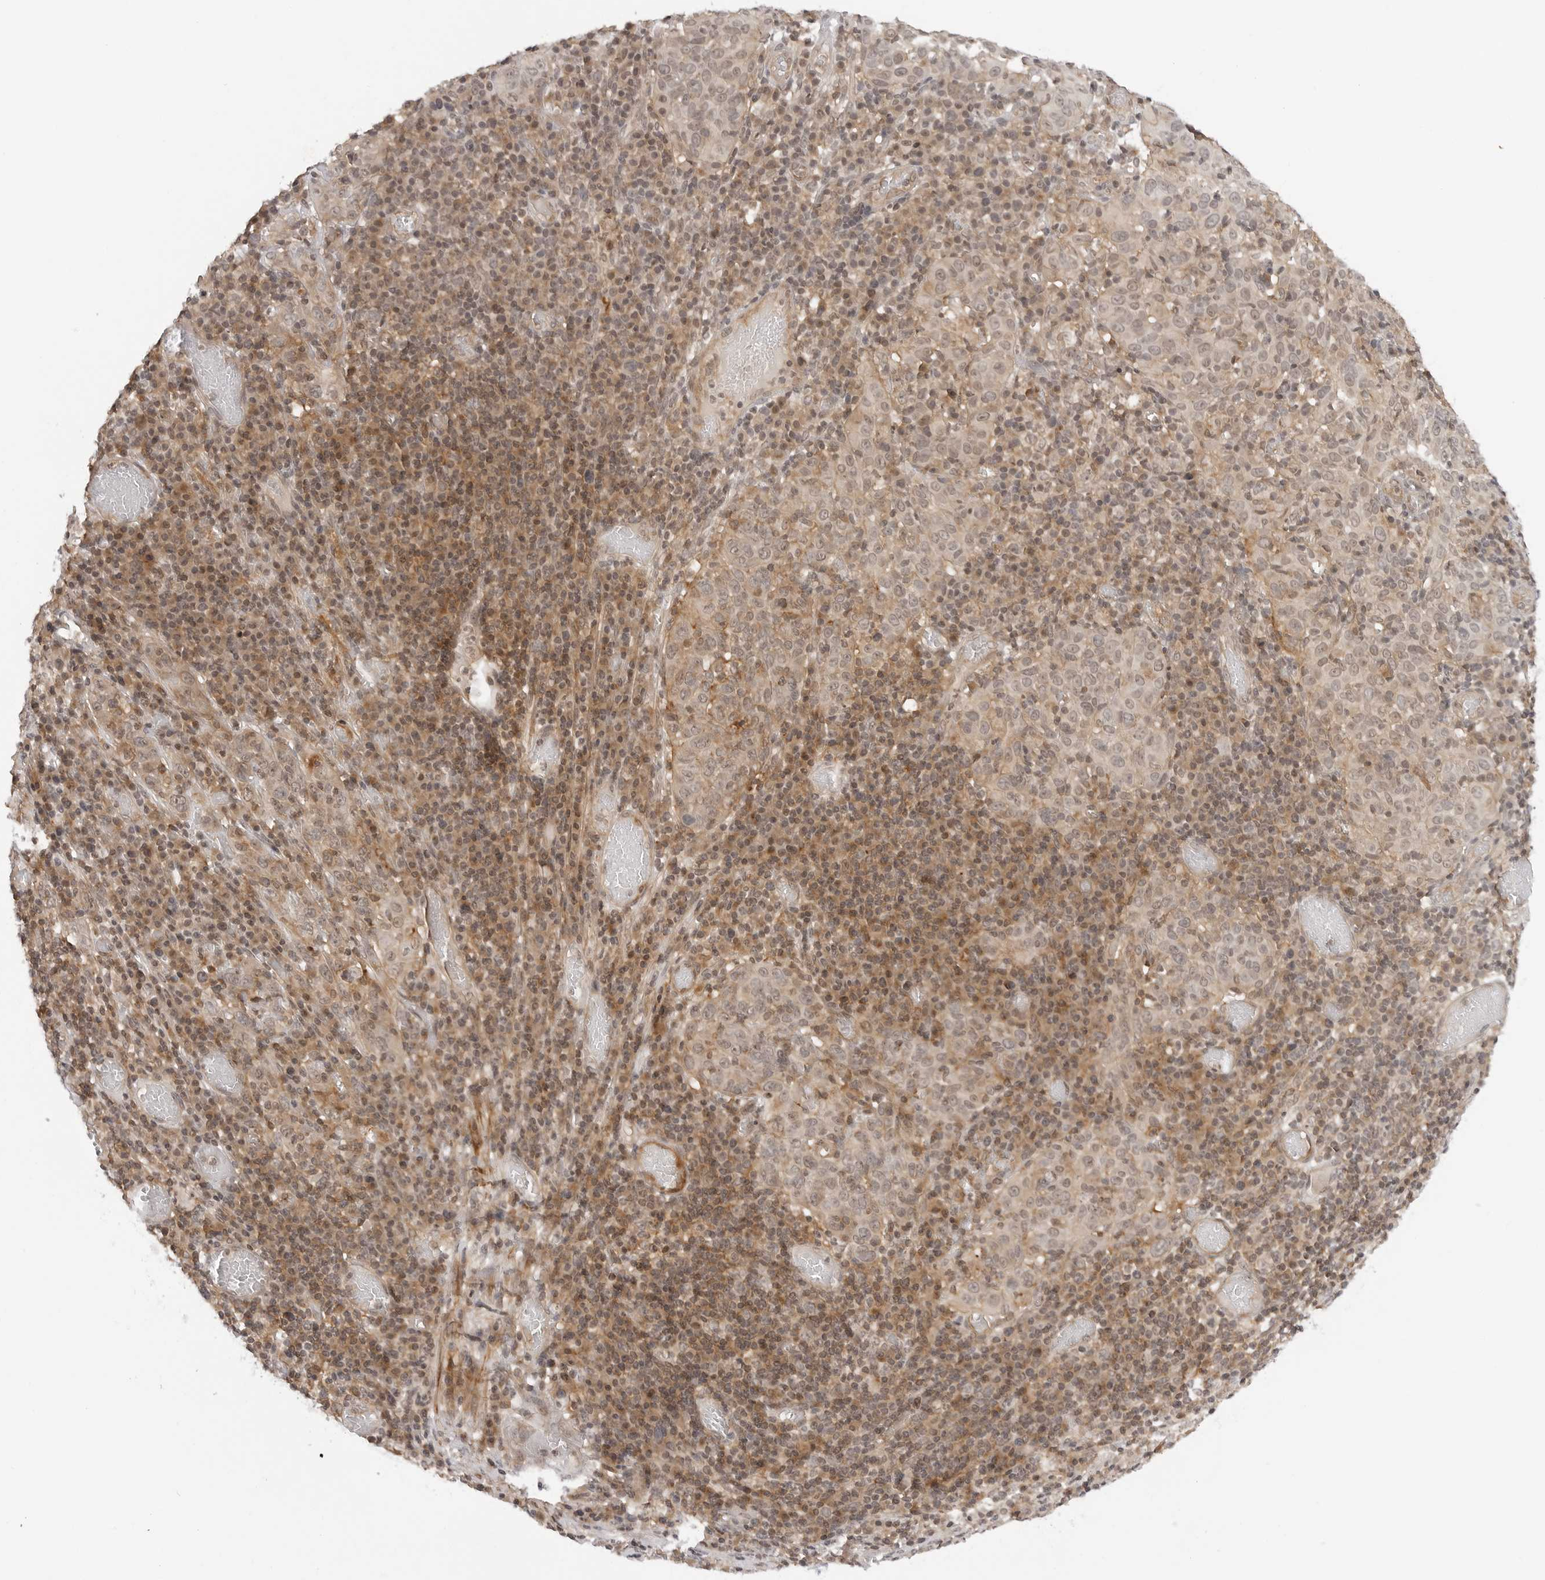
{"staining": {"intensity": "weak", "quantity": ">75%", "location": "cytoplasmic/membranous,nuclear"}, "tissue": "cervical cancer", "cell_type": "Tumor cells", "image_type": "cancer", "snomed": [{"axis": "morphology", "description": "Squamous cell carcinoma, NOS"}, {"axis": "topography", "description": "Cervix"}], "caption": "The immunohistochemical stain highlights weak cytoplasmic/membranous and nuclear staining in tumor cells of squamous cell carcinoma (cervical) tissue. The protein is shown in brown color, while the nuclei are stained blue.", "gene": "MAP2K5", "patient": {"sex": "female", "age": 46}}